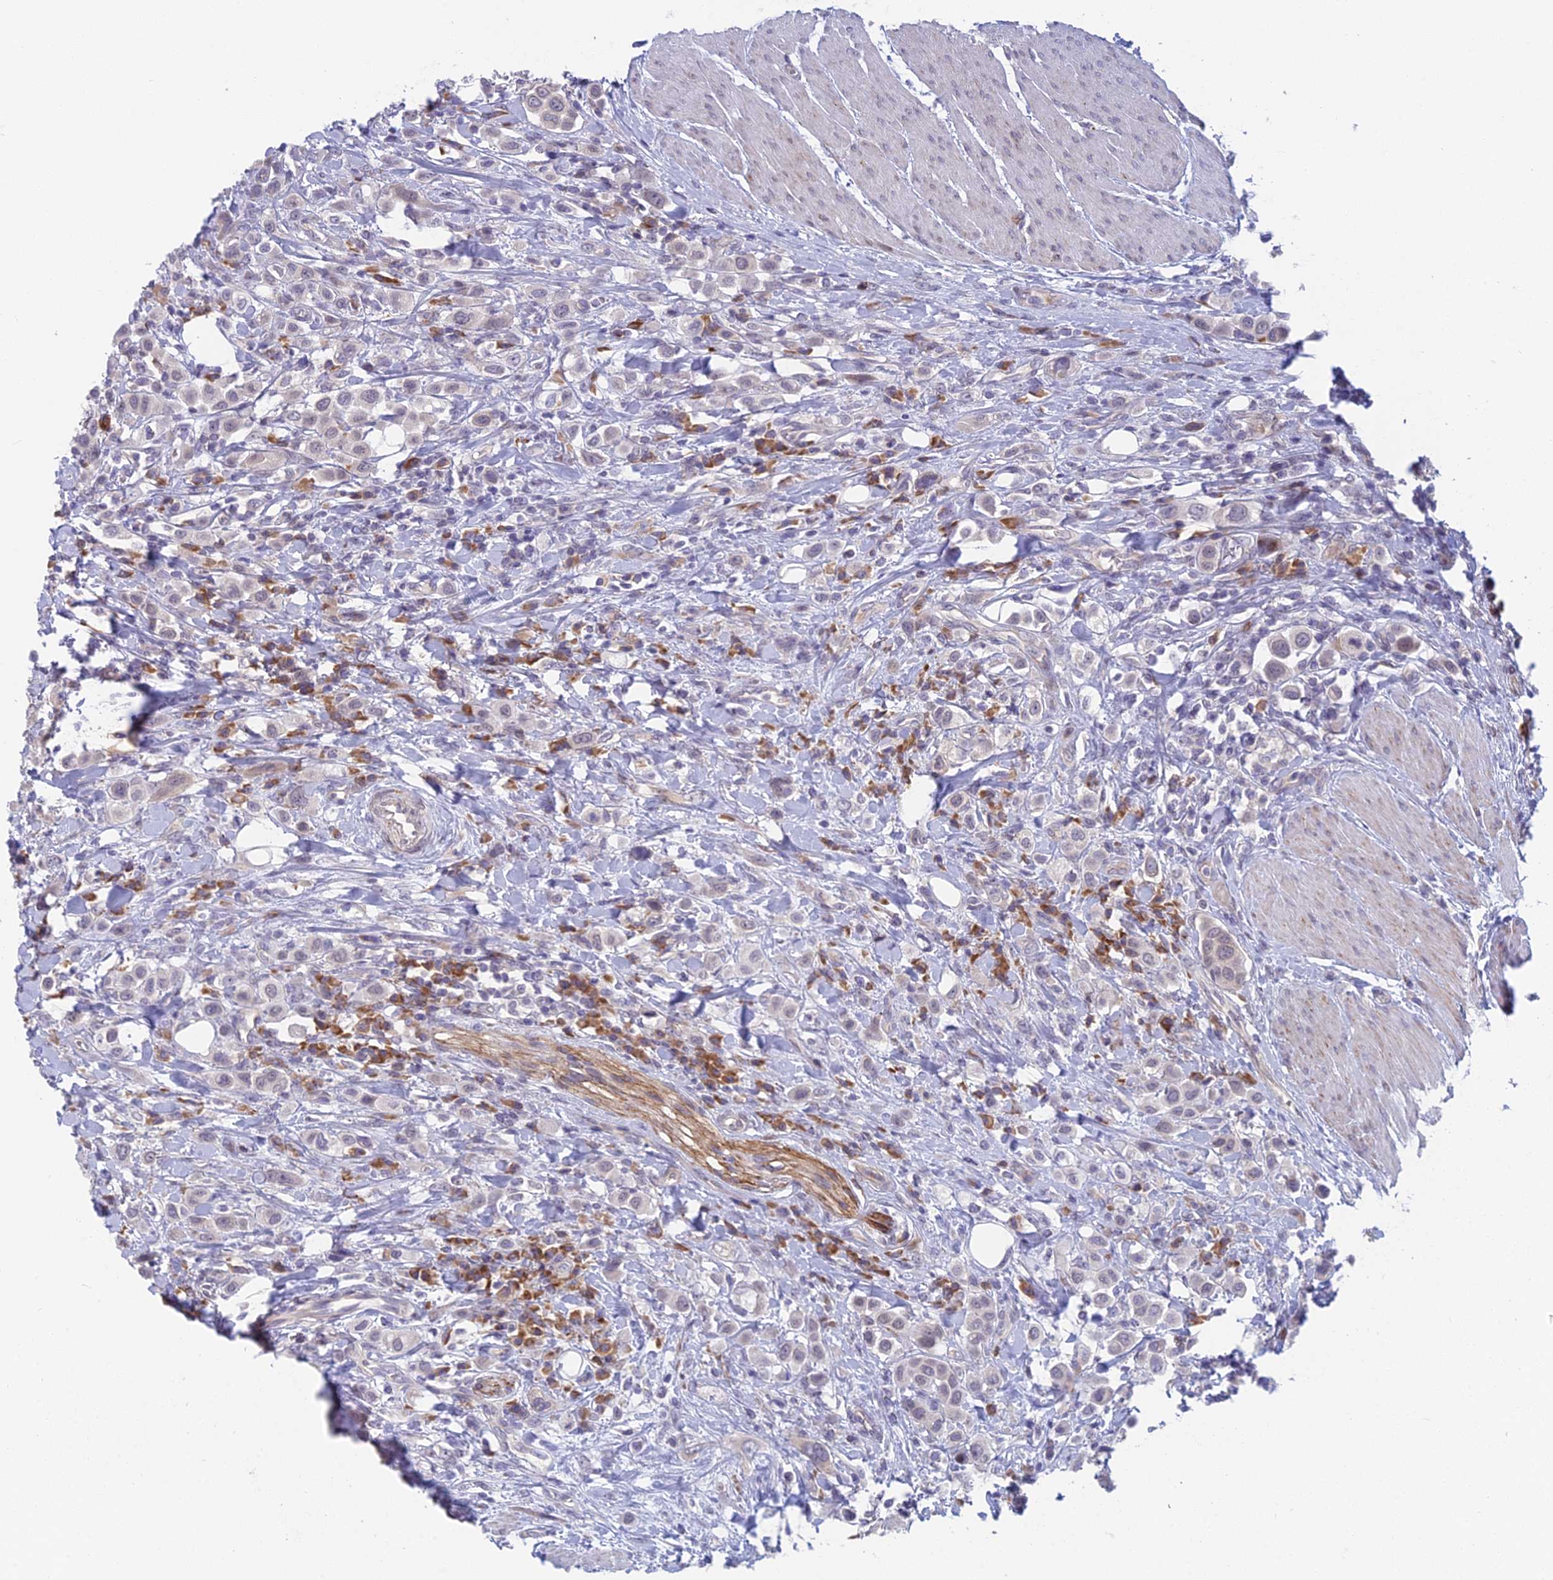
{"staining": {"intensity": "negative", "quantity": "none", "location": "none"}, "tissue": "urothelial cancer", "cell_type": "Tumor cells", "image_type": "cancer", "snomed": [{"axis": "morphology", "description": "Urothelial carcinoma, High grade"}, {"axis": "topography", "description": "Urinary bladder"}], "caption": "Tumor cells show no significant positivity in urothelial carcinoma (high-grade).", "gene": "PPP1R26", "patient": {"sex": "male", "age": 50}}